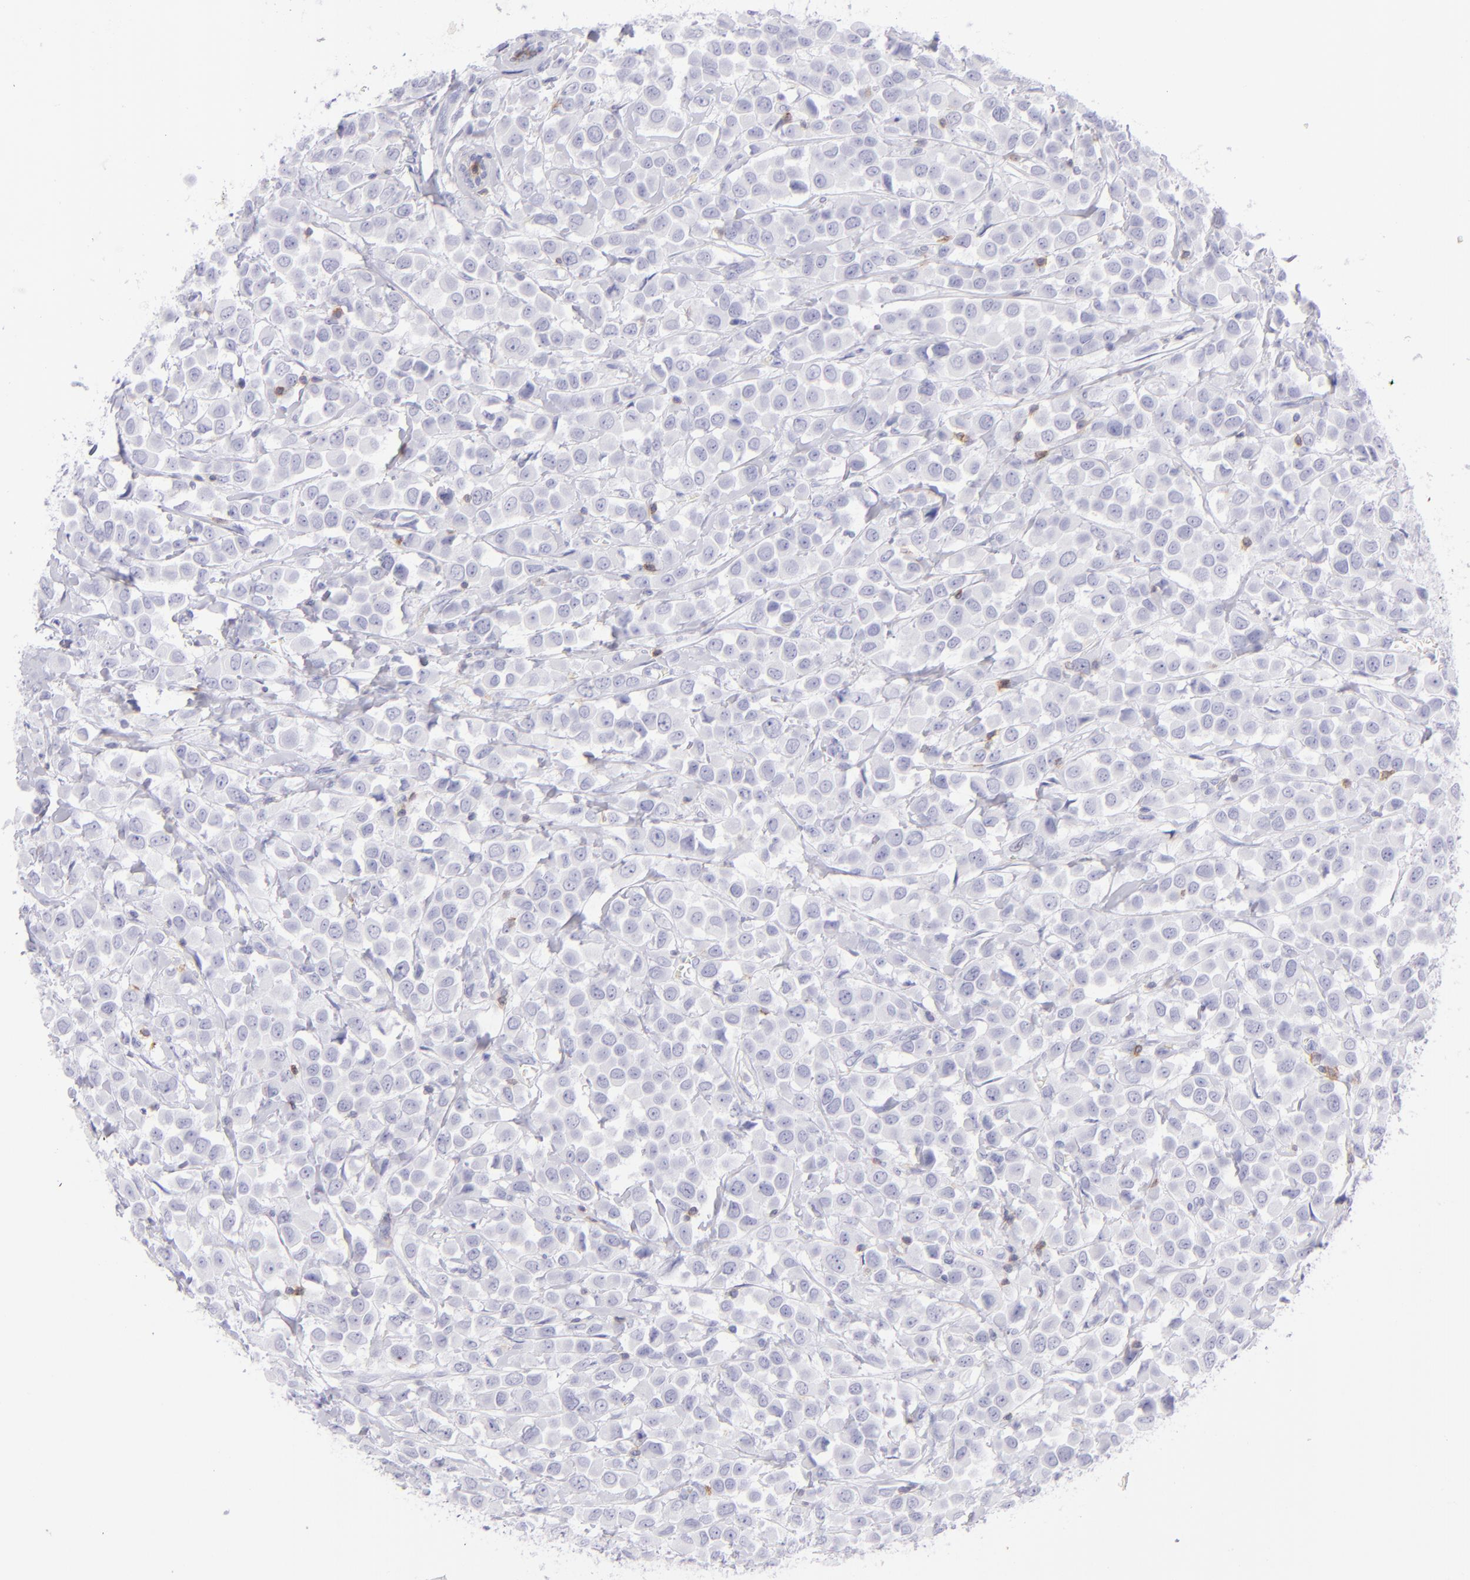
{"staining": {"intensity": "negative", "quantity": "none", "location": "none"}, "tissue": "breast cancer", "cell_type": "Tumor cells", "image_type": "cancer", "snomed": [{"axis": "morphology", "description": "Duct carcinoma"}, {"axis": "topography", "description": "Breast"}], "caption": "Protein analysis of breast cancer (infiltrating ductal carcinoma) displays no significant positivity in tumor cells.", "gene": "CD69", "patient": {"sex": "female", "age": 61}}